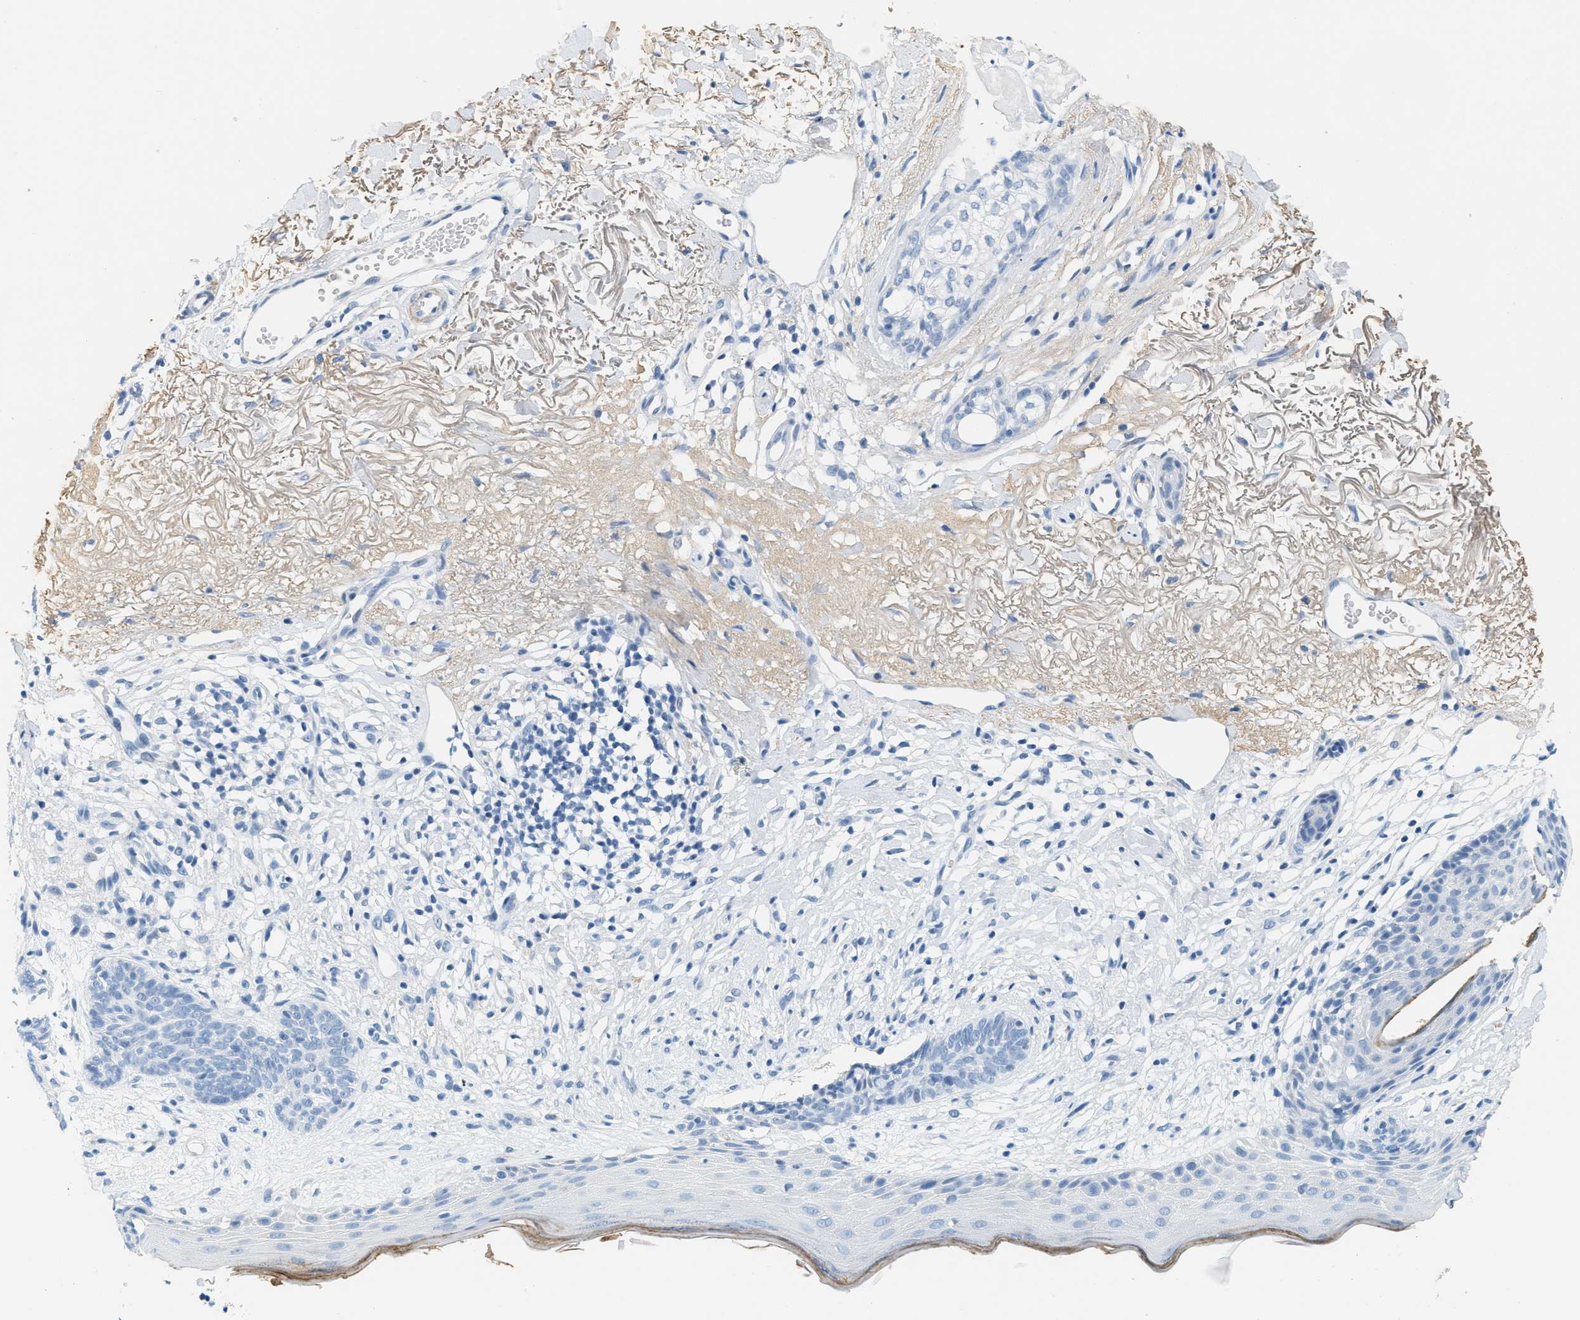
{"staining": {"intensity": "negative", "quantity": "none", "location": "none"}, "tissue": "skin cancer", "cell_type": "Tumor cells", "image_type": "cancer", "snomed": [{"axis": "morphology", "description": "Normal tissue, NOS"}, {"axis": "morphology", "description": "Basal cell carcinoma"}, {"axis": "topography", "description": "Skin"}], "caption": "High magnification brightfield microscopy of skin cancer stained with DAB (3,3'-diaminobenzidine) (brown) and counterstained with hematoxylin (blue): tumor cells show no significant positivity. The staining was performed using DAB (3,3'-diaminobenzidine) to visualize the protein expression in brown, while the nuclei were stained in blue with hematoxylin (Magnification: 20x).", "gene": "LCN2", "patient": {"sex": "female", "age": 70}}